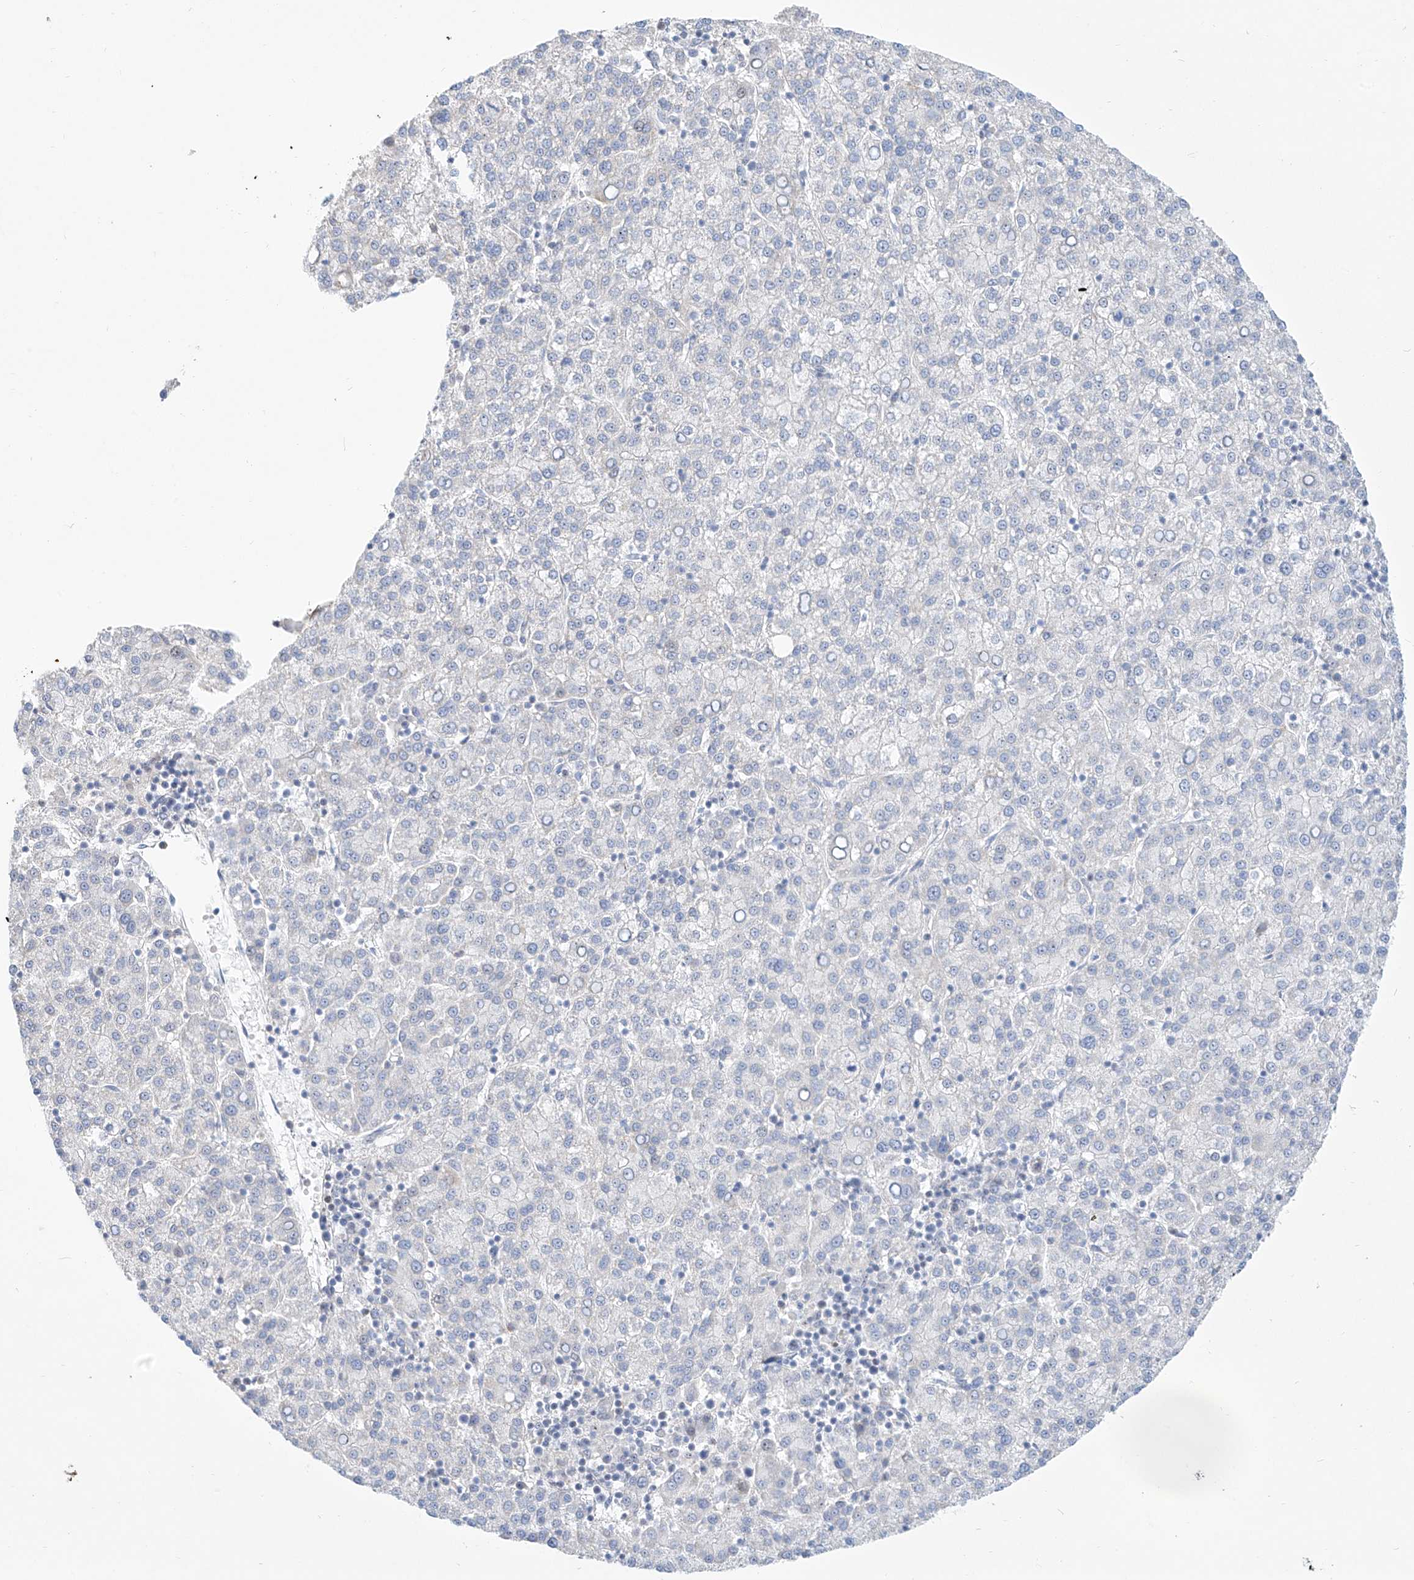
{"staining": {"intensity": "negative", "quantity": "none", "location": "none"}, "tissue": "liver cancer", "cell_type": "Tumor cells", "image_type": "cancer", "snomed": [{"axis": "morphology", "description": "Carcinoma, Hepatocellular, NOS"}, {"axis": "topography", "description": "Liver"}], "caption": "Protein analysis of hepatocellular carcinoma (liver) displays no significant positivity in tumor cells. (Brightfield microscopy of DAB immunohistochemistry at high magnification).", "gene": "SNU13", "patient": {"sex": "female", "age": 58}}